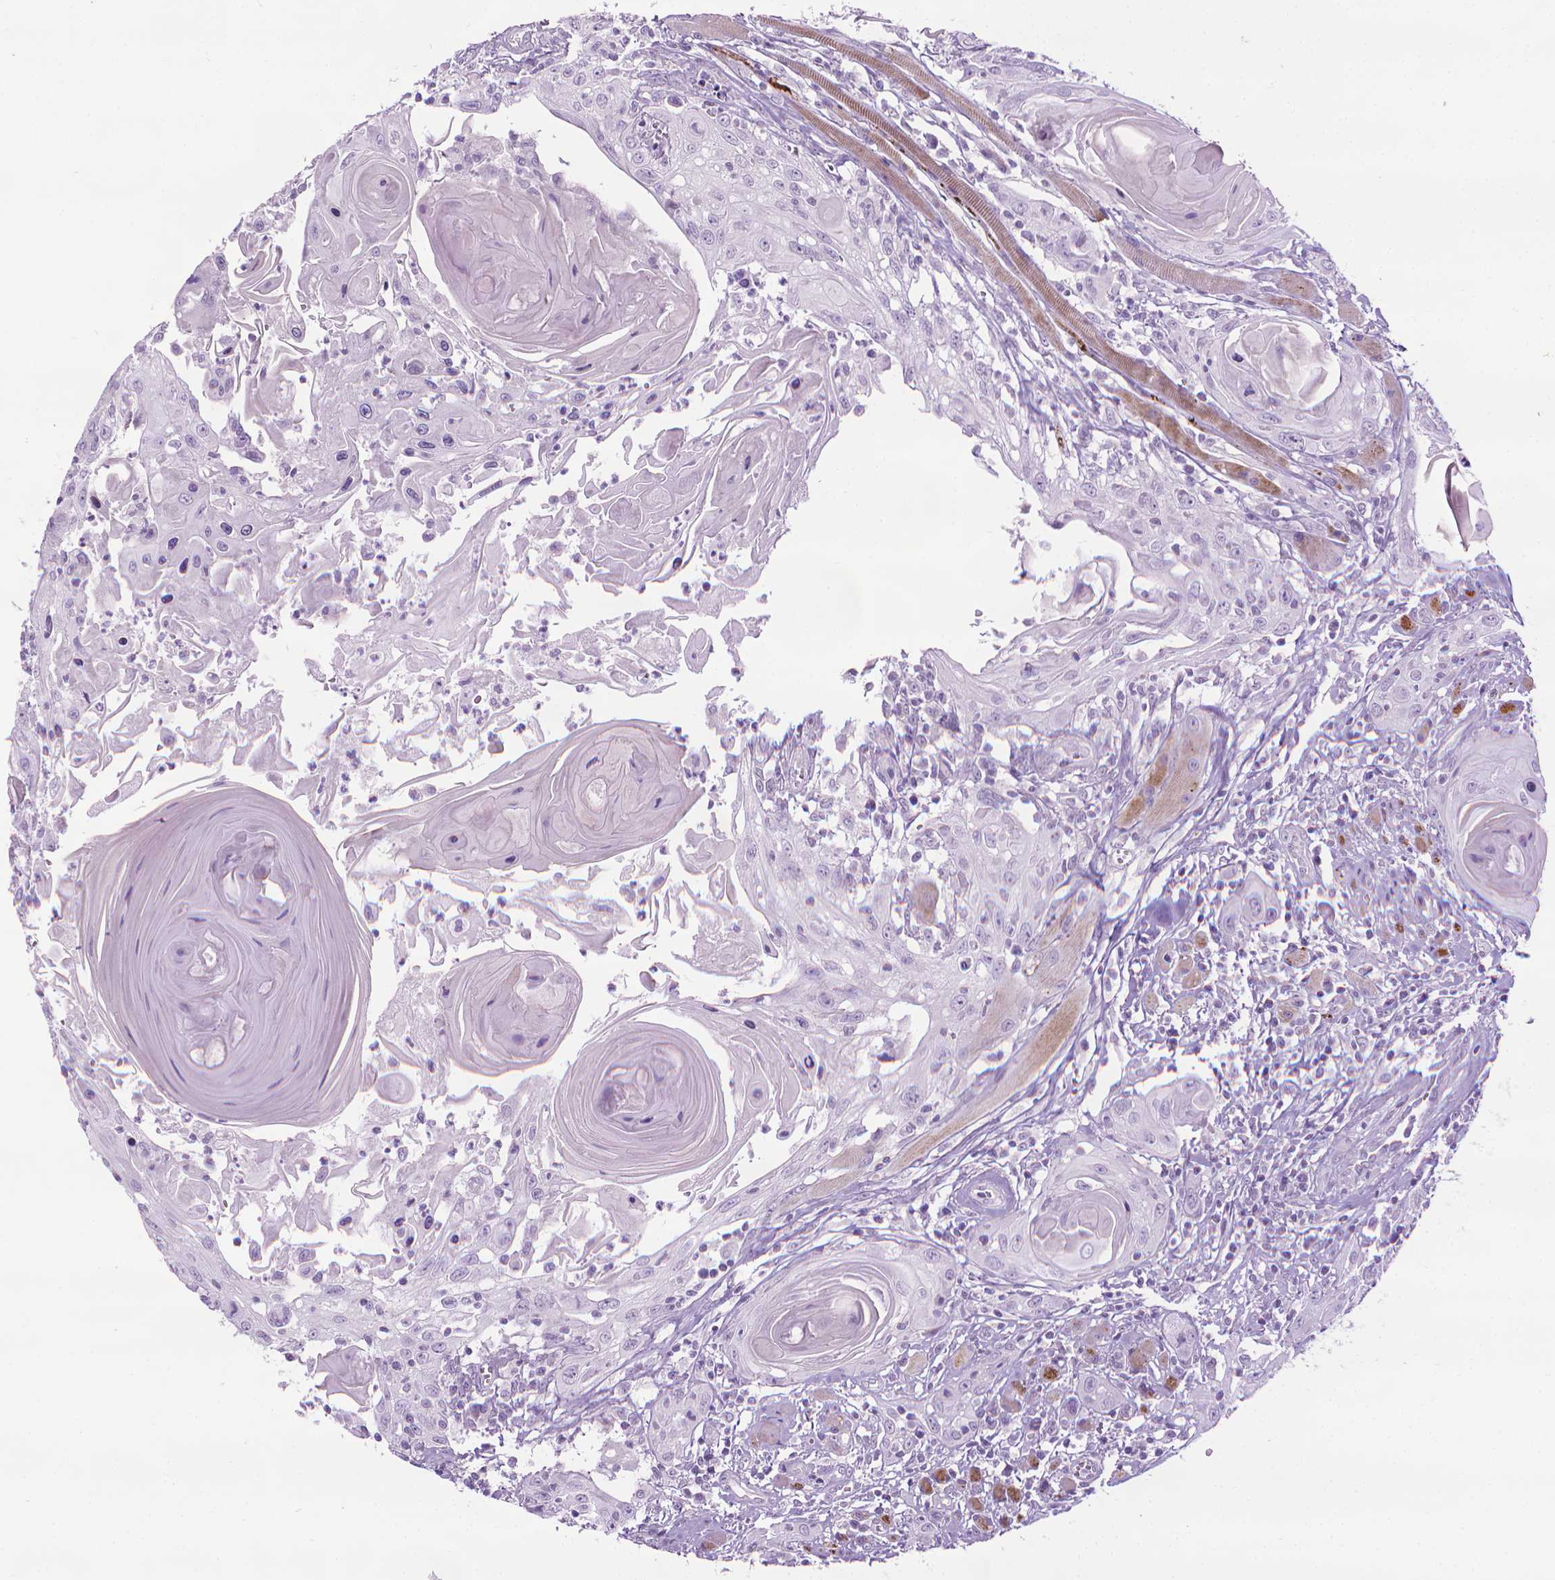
{"staining": {"intensity": "negative", "quantity": "none", "location": "none"}, "tissue": "head and neck cancer", "cell_type": "Tumor cells", "image_type": "cancer", "snomed": [{"axis": "morphology", "description": "Squamous cell carcinoma, NOS"}, {"axis": "topography", "description": "Head-Neck"}], "caption": "DAB (3,3'-diaminobenzidine) immunohistochemical staining of head and neck cancer displays no significant staining in tumor cells.", "gene": "DNAI7", "patient": {"sex": "female", "age": 80}}